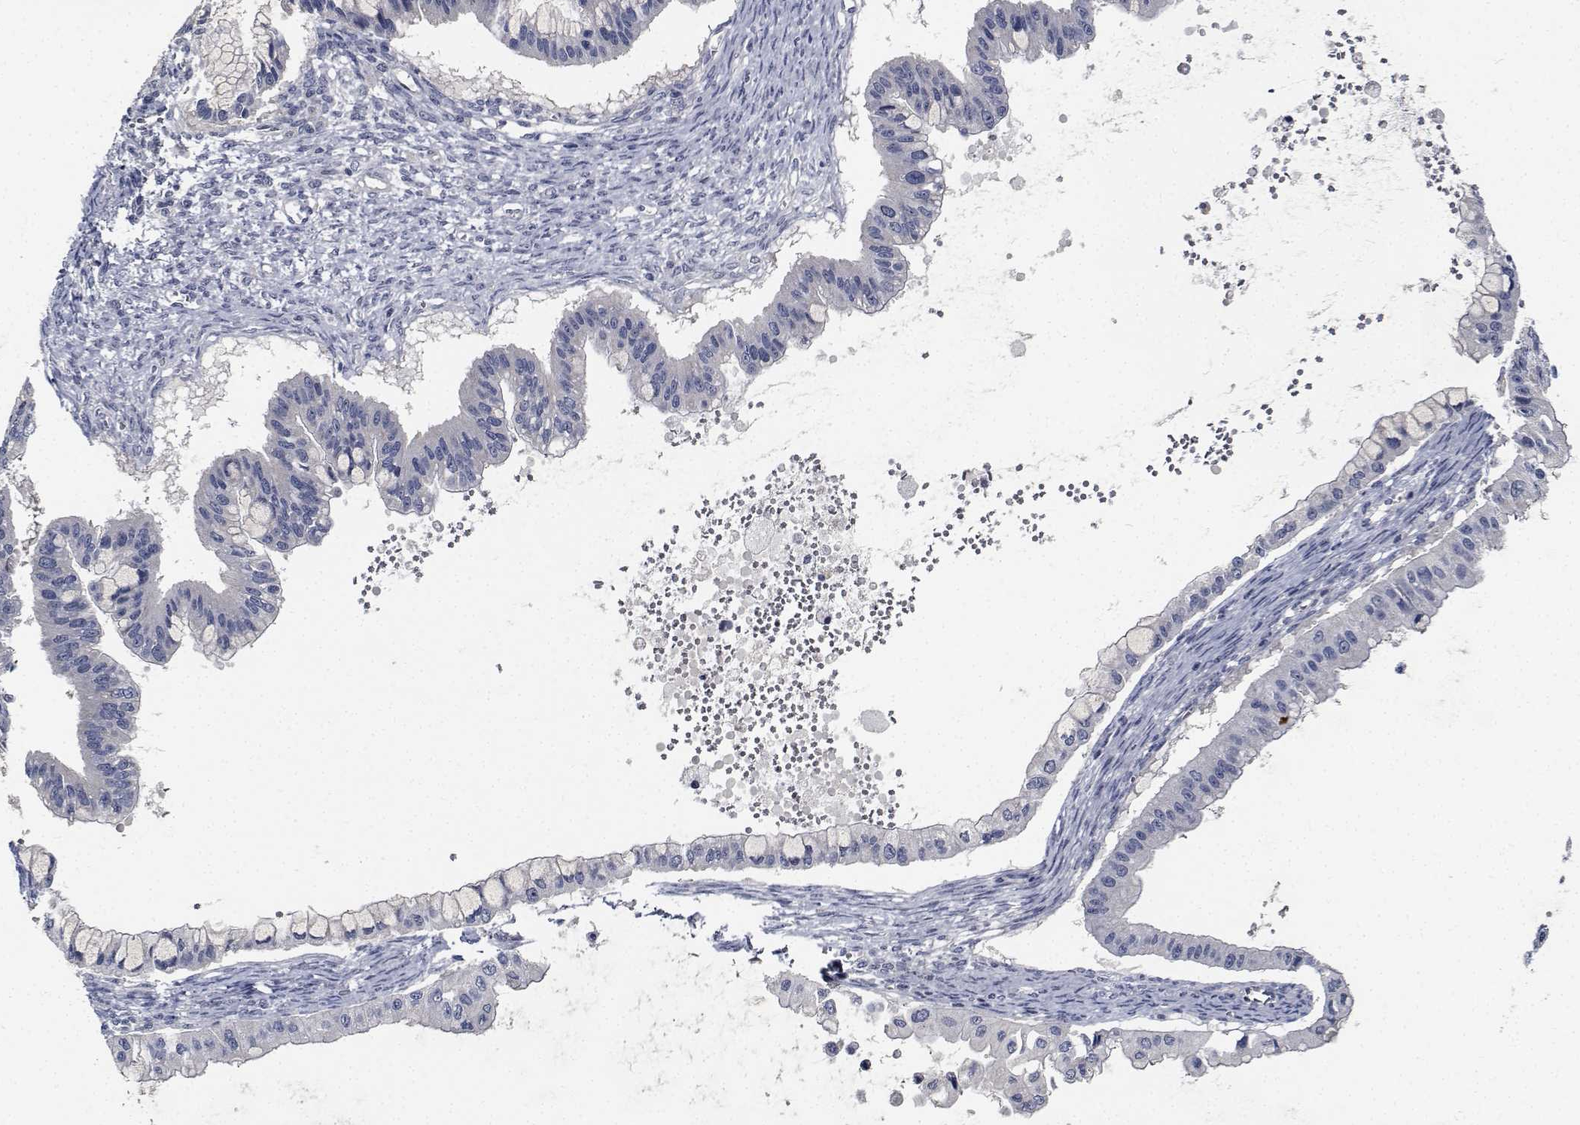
{"staining": {"intensity": "negative", "quantity": "none", "location": "none"}, "tissue": "ovarian cancer", "cell_type": "Tumor cells", "image_type": "cancer", "snomed": [{"axis": "morphology", "description": "Cystadenocarcinoma, mucinous, NOS"}, {"axis": "topography", "description": "Ovary"}], "caption": "IHC micrograph of neoplastic tissue: ovarian cancer stained with DAB reveals no significant protein expression in tumor cells.", "gene": "NVL", "patient": {"sex": "female", "age": 72}}